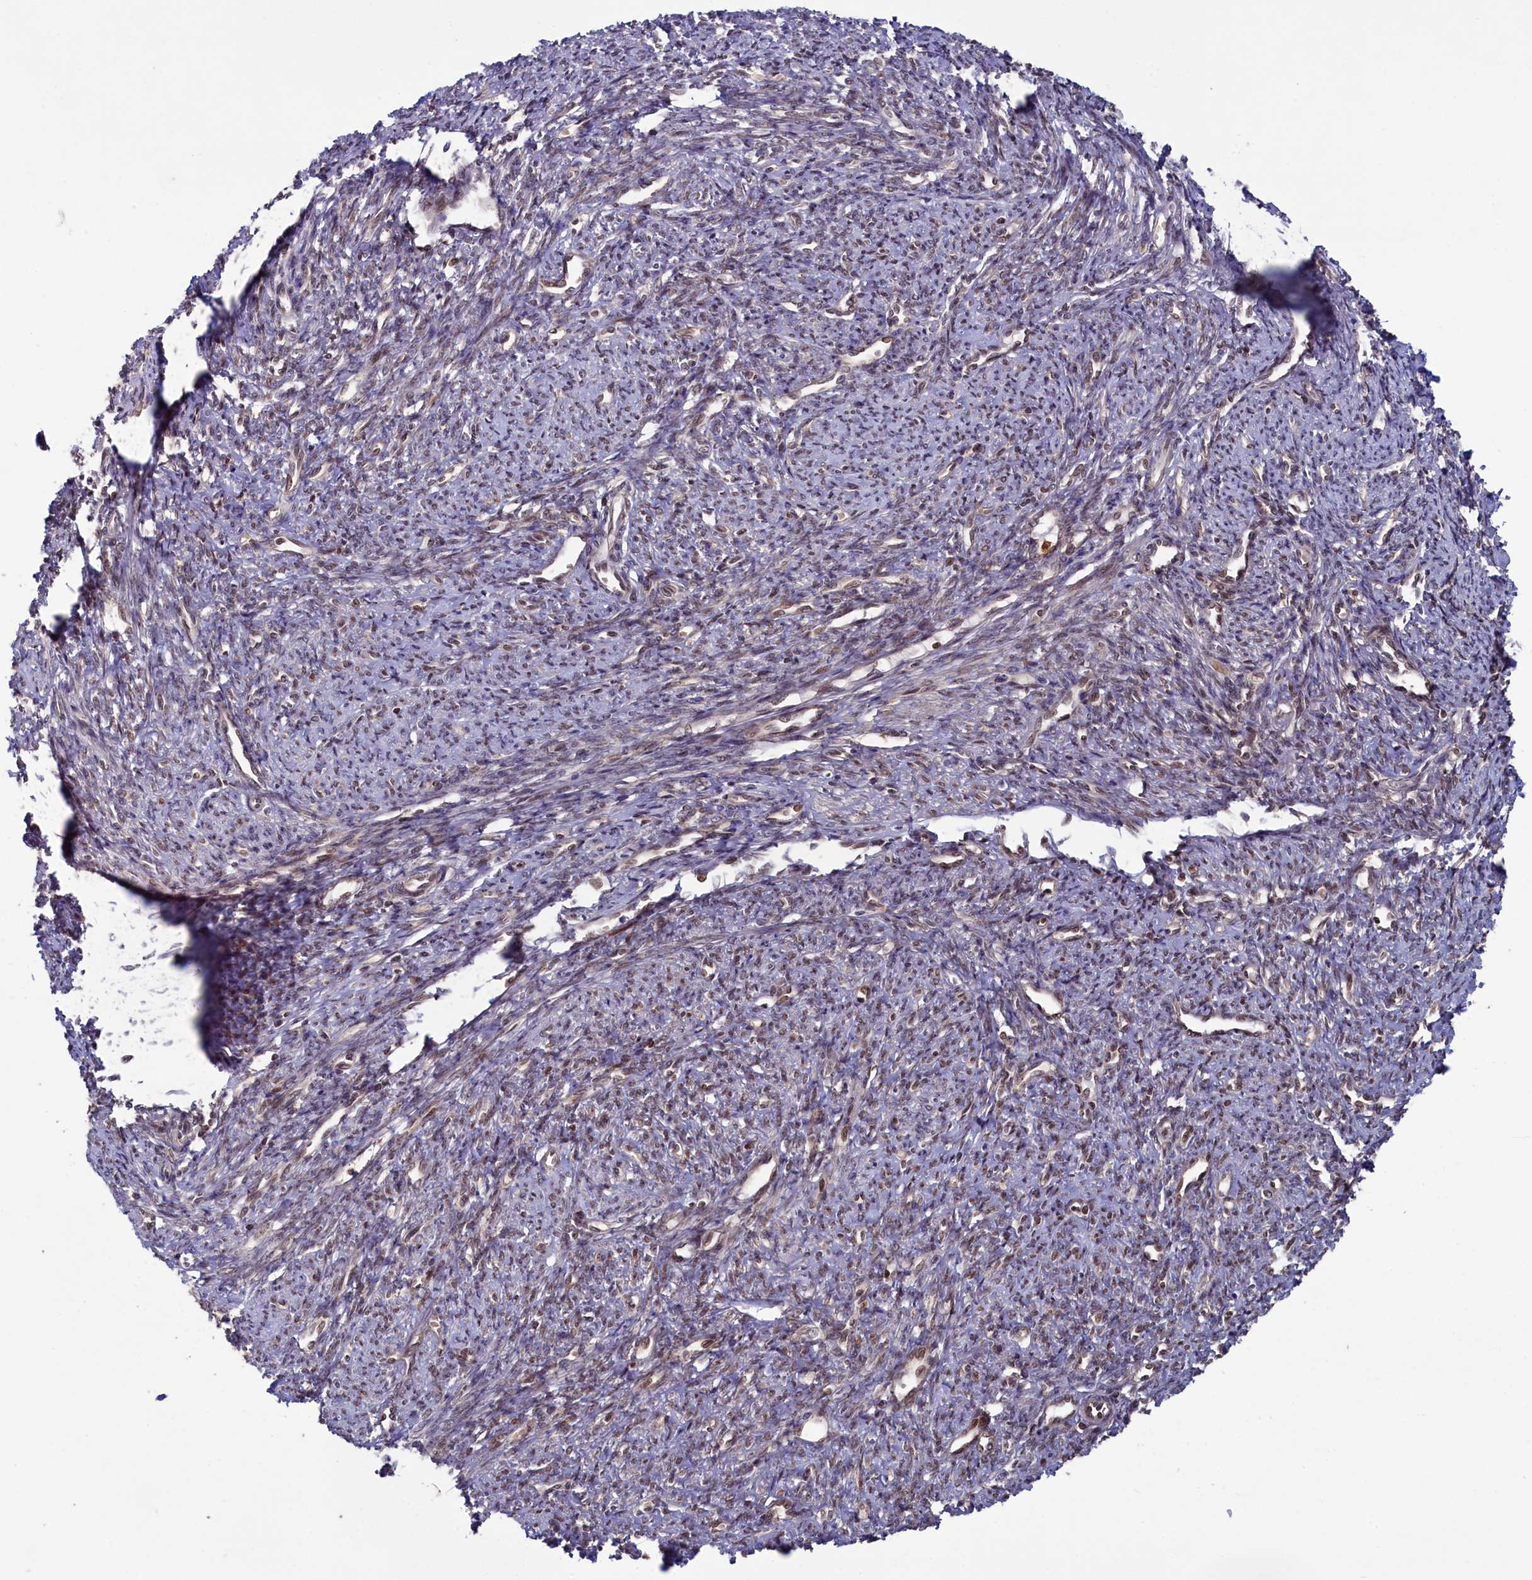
{"staining": {"intensity": "moderate", "quantity": ">75%", "location": "nuclear"}, "tissue": "smooth muscle", "cell_type": "Smooth muscle cells", "image_type": "normal", "snomed": [{"axis": "morphology", "description": "Normal tissue, NOS"}, {"axis": "topography", "description": "Smooth muscle"}, {"axis": "topography", "description": "Uterus"}], "caption": "Protein analysis of normal smooth muscle demonstrates moderate nuclear expression in about >75% of smooth muscle cells.", "gene": "NAE1", "patient": {"sex": "female", "age": 59}}